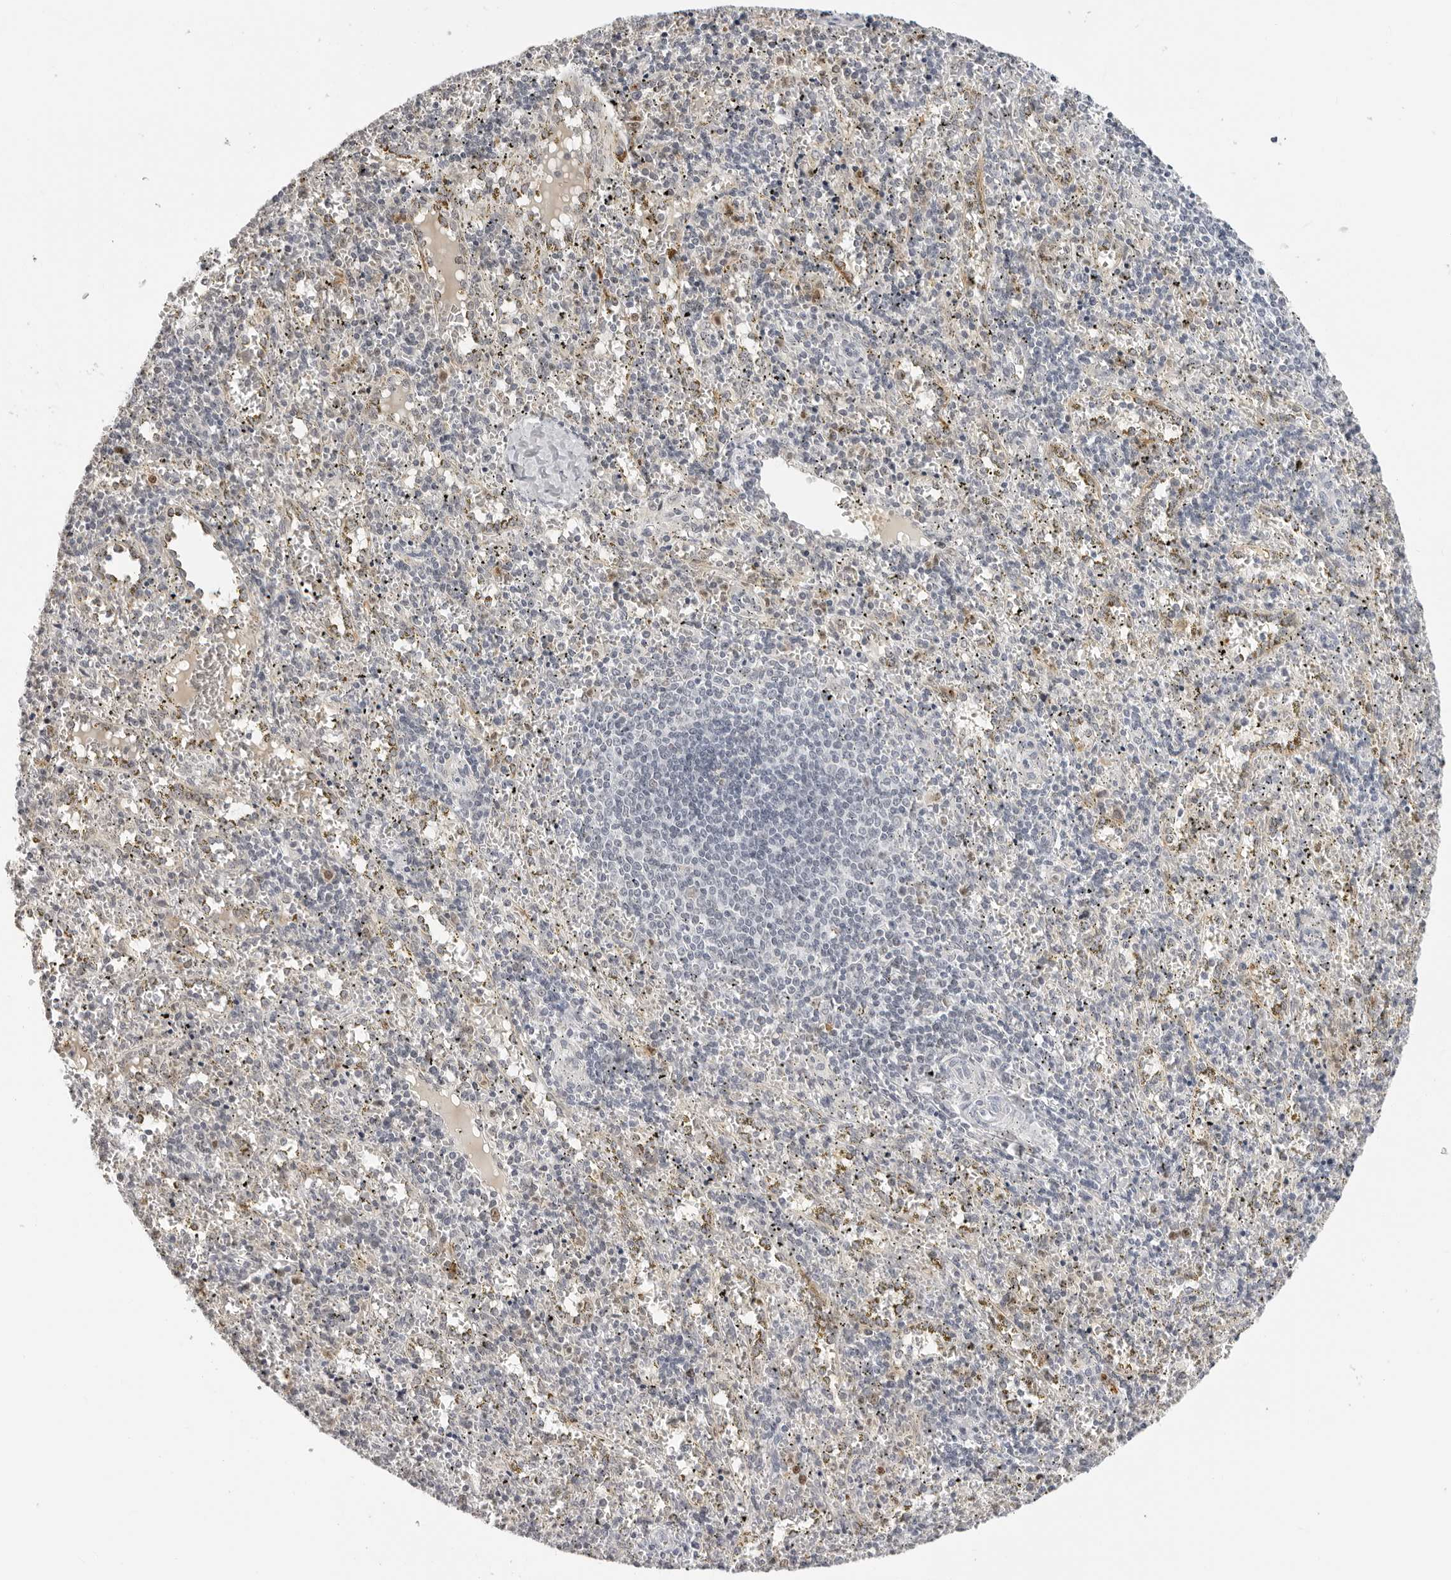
{"staining": {"intensity": "negative", "quantity": "none", "location": "none"}, "tissue": "spleen", "cell_type": "Cells in red pulp", "image_type": "normal", "snomed": [{"axis": "morphology", "description": "Normal tissue, NOS"}, {"axis": "topography", "description": "Spleen"}], "caption": "Cells in red pulp are negative for protein expression in normal human spleen. Nuclei are stained in blue.", "gene": "MSH6", "patient": {"sex": "male", "age": 11}}